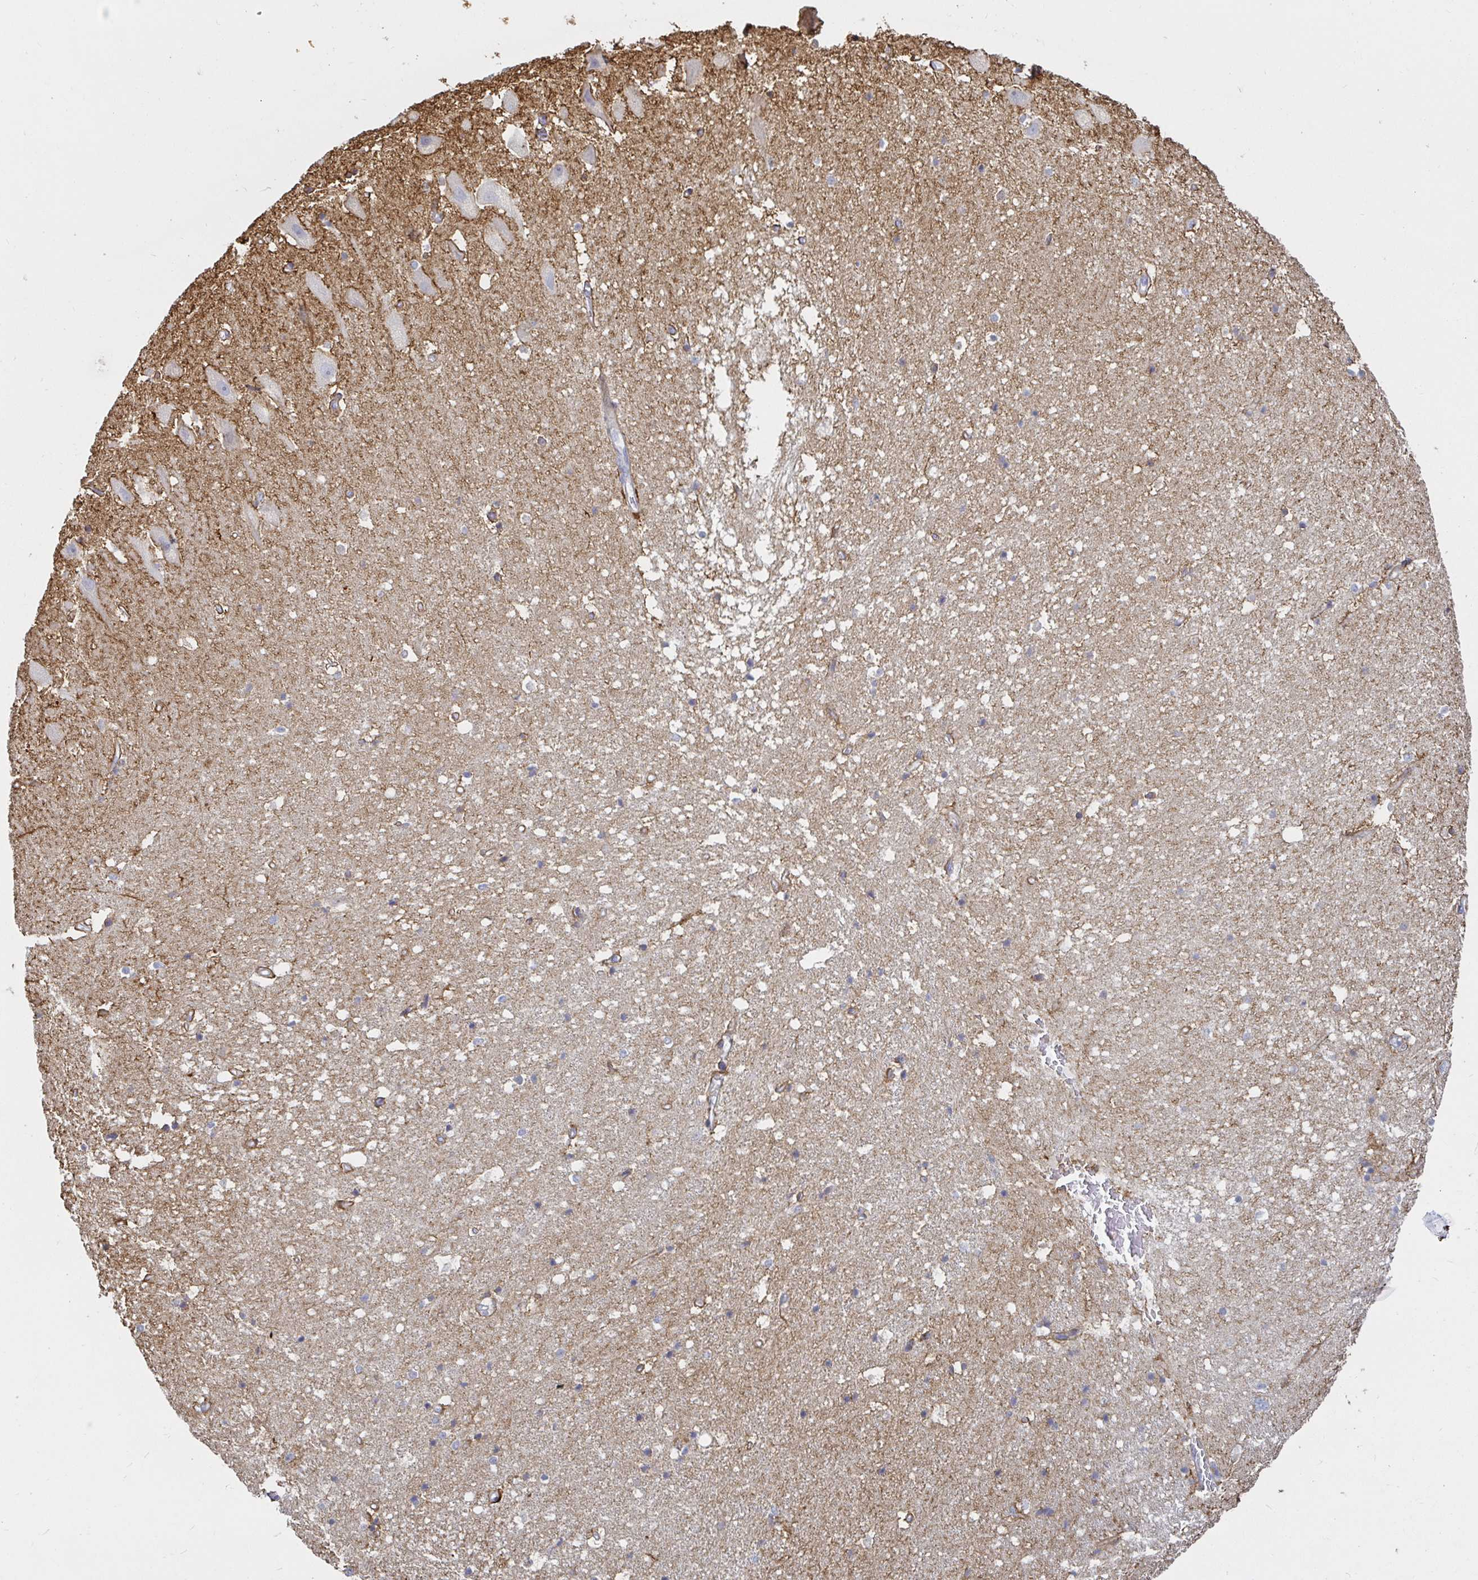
{"staining": {"intensity": "negative", "quantity": "none", "location": "none"}, "tissue": "hippocampus", "cell_type": "Glial cells", "image_type": "normal", "snomed": [{"axis": "morphology", "description": "Normal tissue, NOS"}, {"axis": "topography", "description": "Hippocampus"}], "caption": "Normal hippocampus was stained to show a protein in brown. There is no significant expression in glial cells. The staining is performed using DAB brown chromogen with nuclei counter-stained in using hematoxylin.", "gene": "SSH2", "patient": {"sex": "male", "age": 63}}